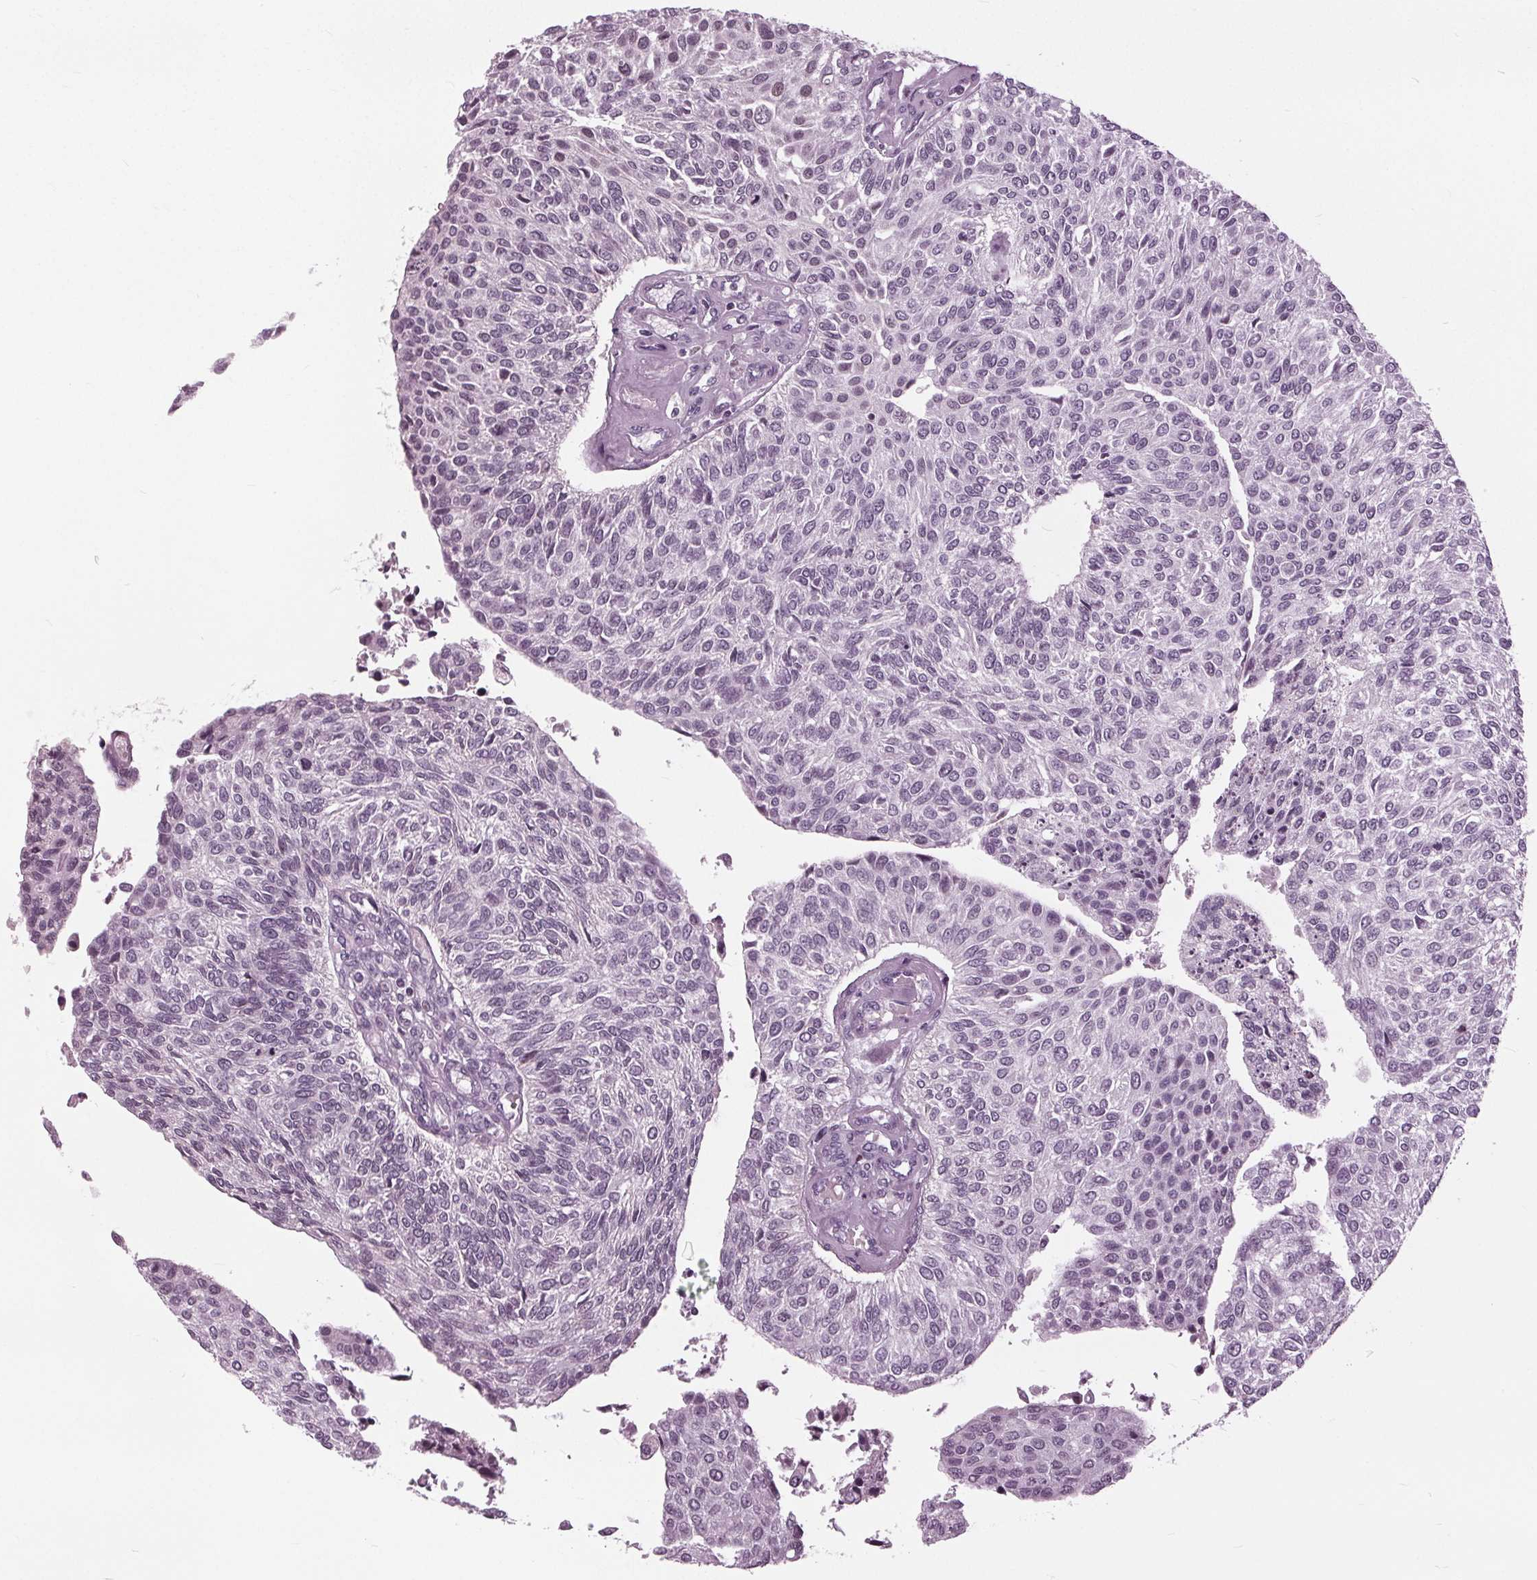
{"staining": {"intensity": "negative", "quantity": "none", "location": "none"}, "tissue": "urothelial cancer", "cell_type": "Tumor cells", "image_type": "cancer", "snomed": [{"axis": "morphology", "description": "Urothelial carcinoma, NOS"}, {"axis": "topography", "description": "Urinary bladder"}], "caption": "This micrograph is of transitional cell carcinoma stained with immunohistochemistry (IHC) to label a protein in brown with the nuclei are counter-stained blue. There is no positivity in tumor cells.", "gene": "SLC9A4", "patient": {"sex": "male", "age": 55}}